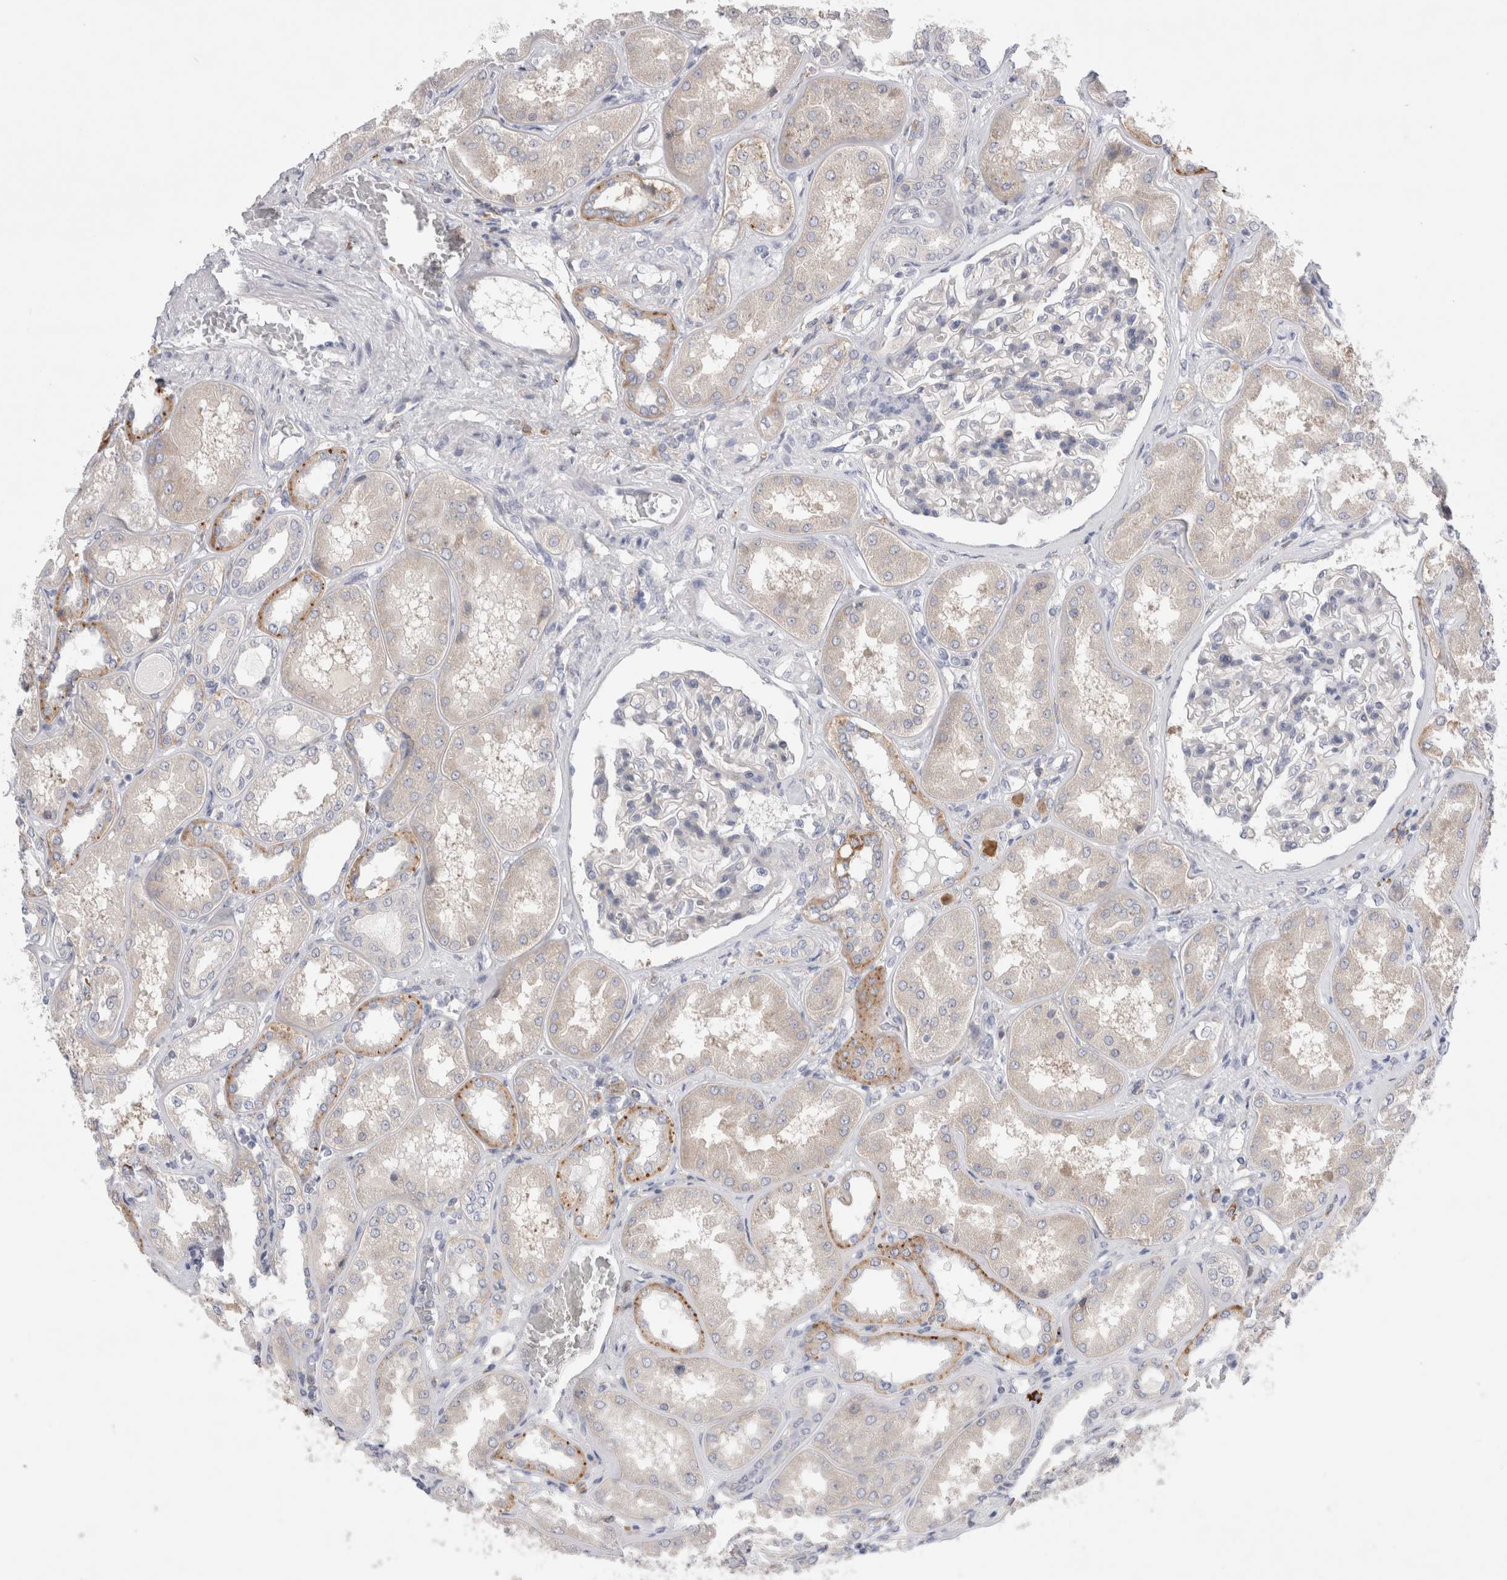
{"staining": {"intensity": "negative", "quantity": "none", "location": "none"}, "tissue": "kidney", "cell_type": "Cells in glomeruli", "image_type": "normal", "snomed": [{"axis": "morphology", "description": "Normal tissue, NOS"}, {"axis": "topography", "description": "Kidney"}], "caption": "IHC image of normal human kidney stained for a protein (brown), which exhibits no positivity in cells in glomeruli. The staining is performed using DAB (3,3'-diaminobenzidine) brown chromogen with nuclei counter-stained in using hematoxylin.", "gene": "RBM12B", "patient": {"sex": "female", "age": 56}}